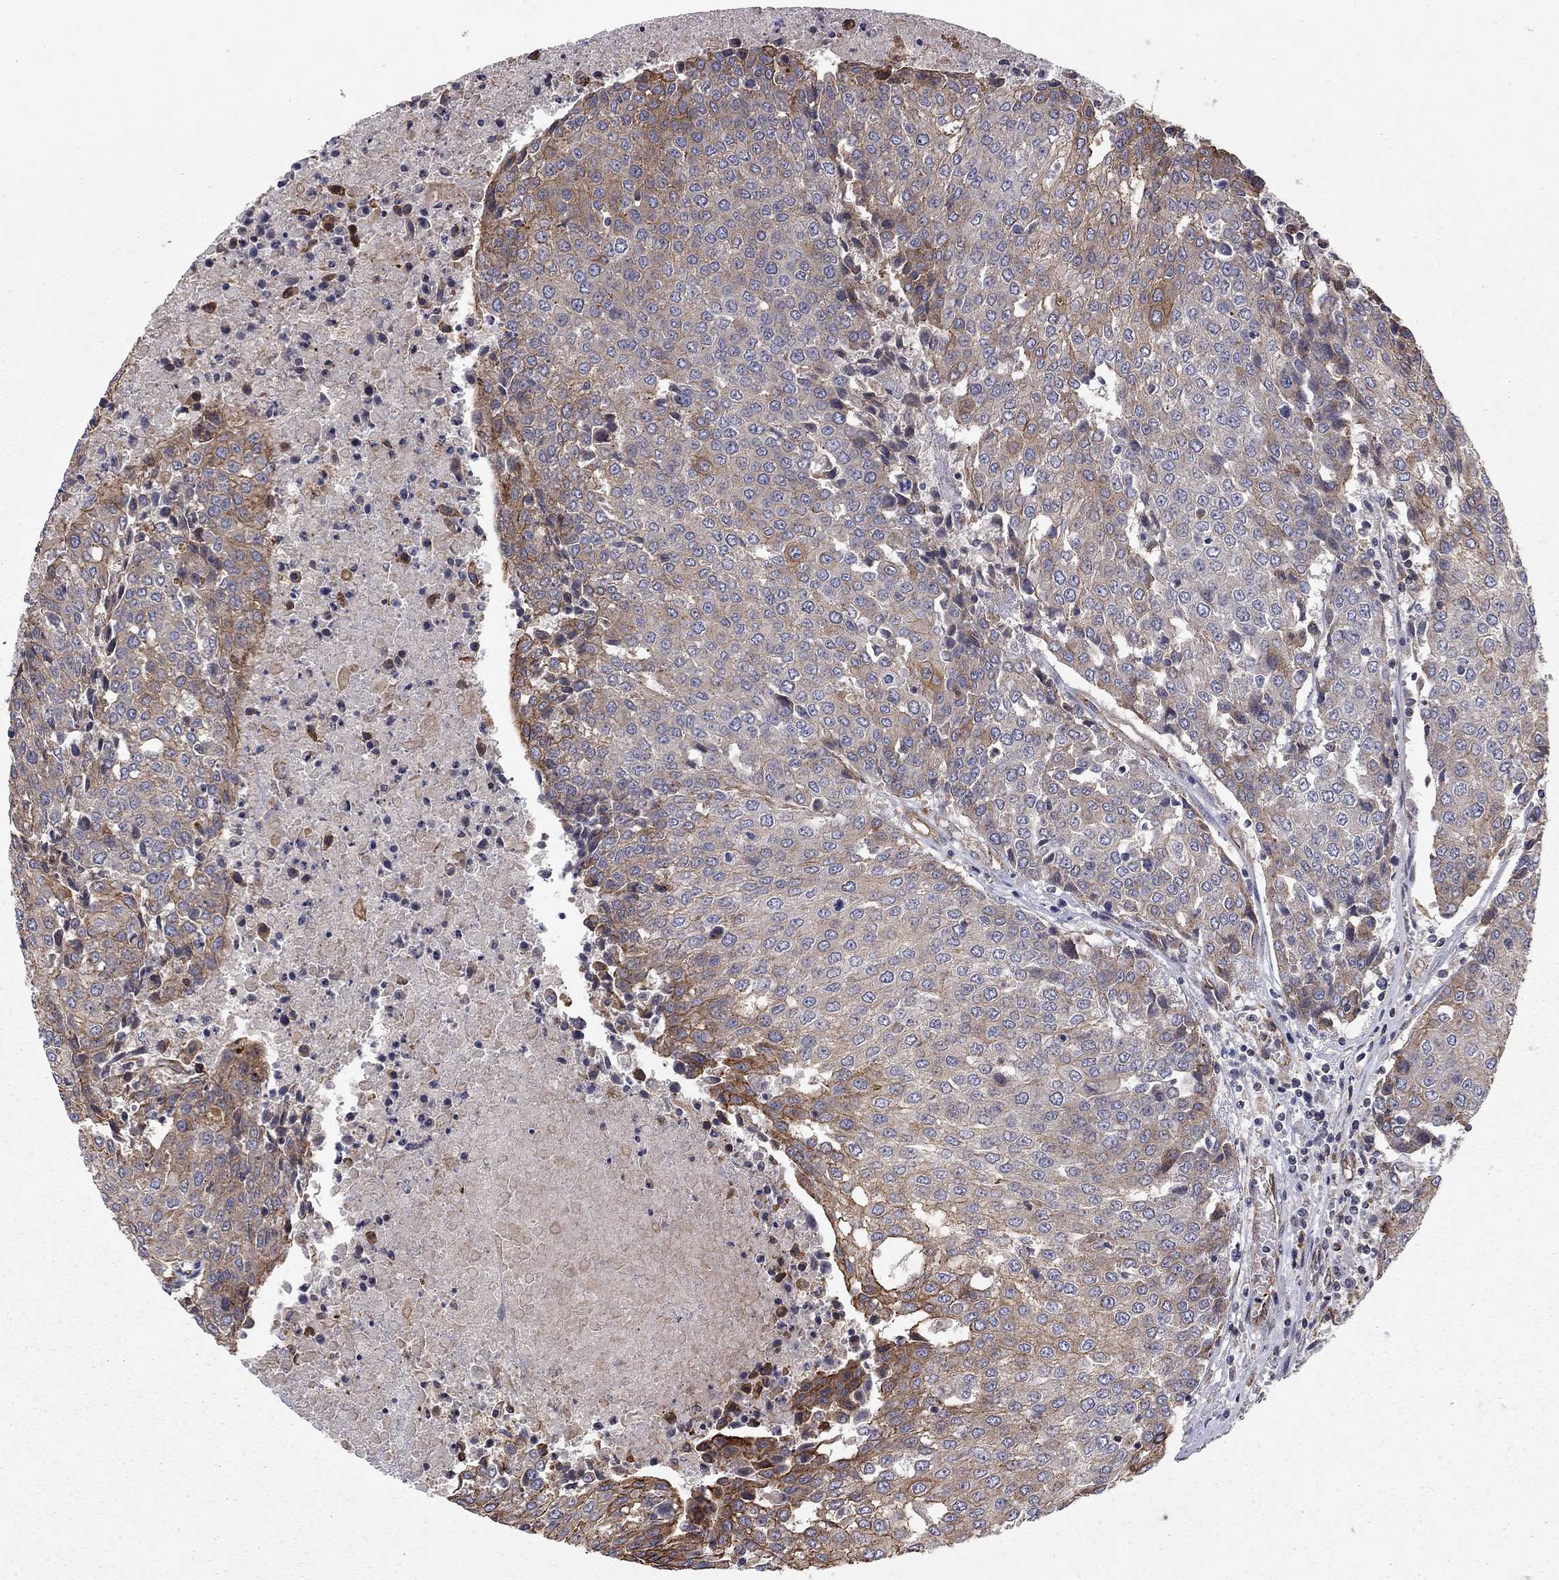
{"staining": {"intensity": "strong", "quantity": "<25%", "location": "cytoplasmic/membranous"}, "tissue": "urothelial cancer", "cell_type": "Tumor cells", "image_type": "cancer", "snomed": [{"axis": "morphology", "description": "Urothelial carcinoma, High grade"}, {"axis": "topography", "description": "Urinary bladder"}], "caption": "A medium amount of strong cytoplasmic/membranous expression is identified in approximately <25% of tumor cells in urothelial cancer tissue.", "gene": "RASEF", "patient": {"sex": "female", "age": 85}}